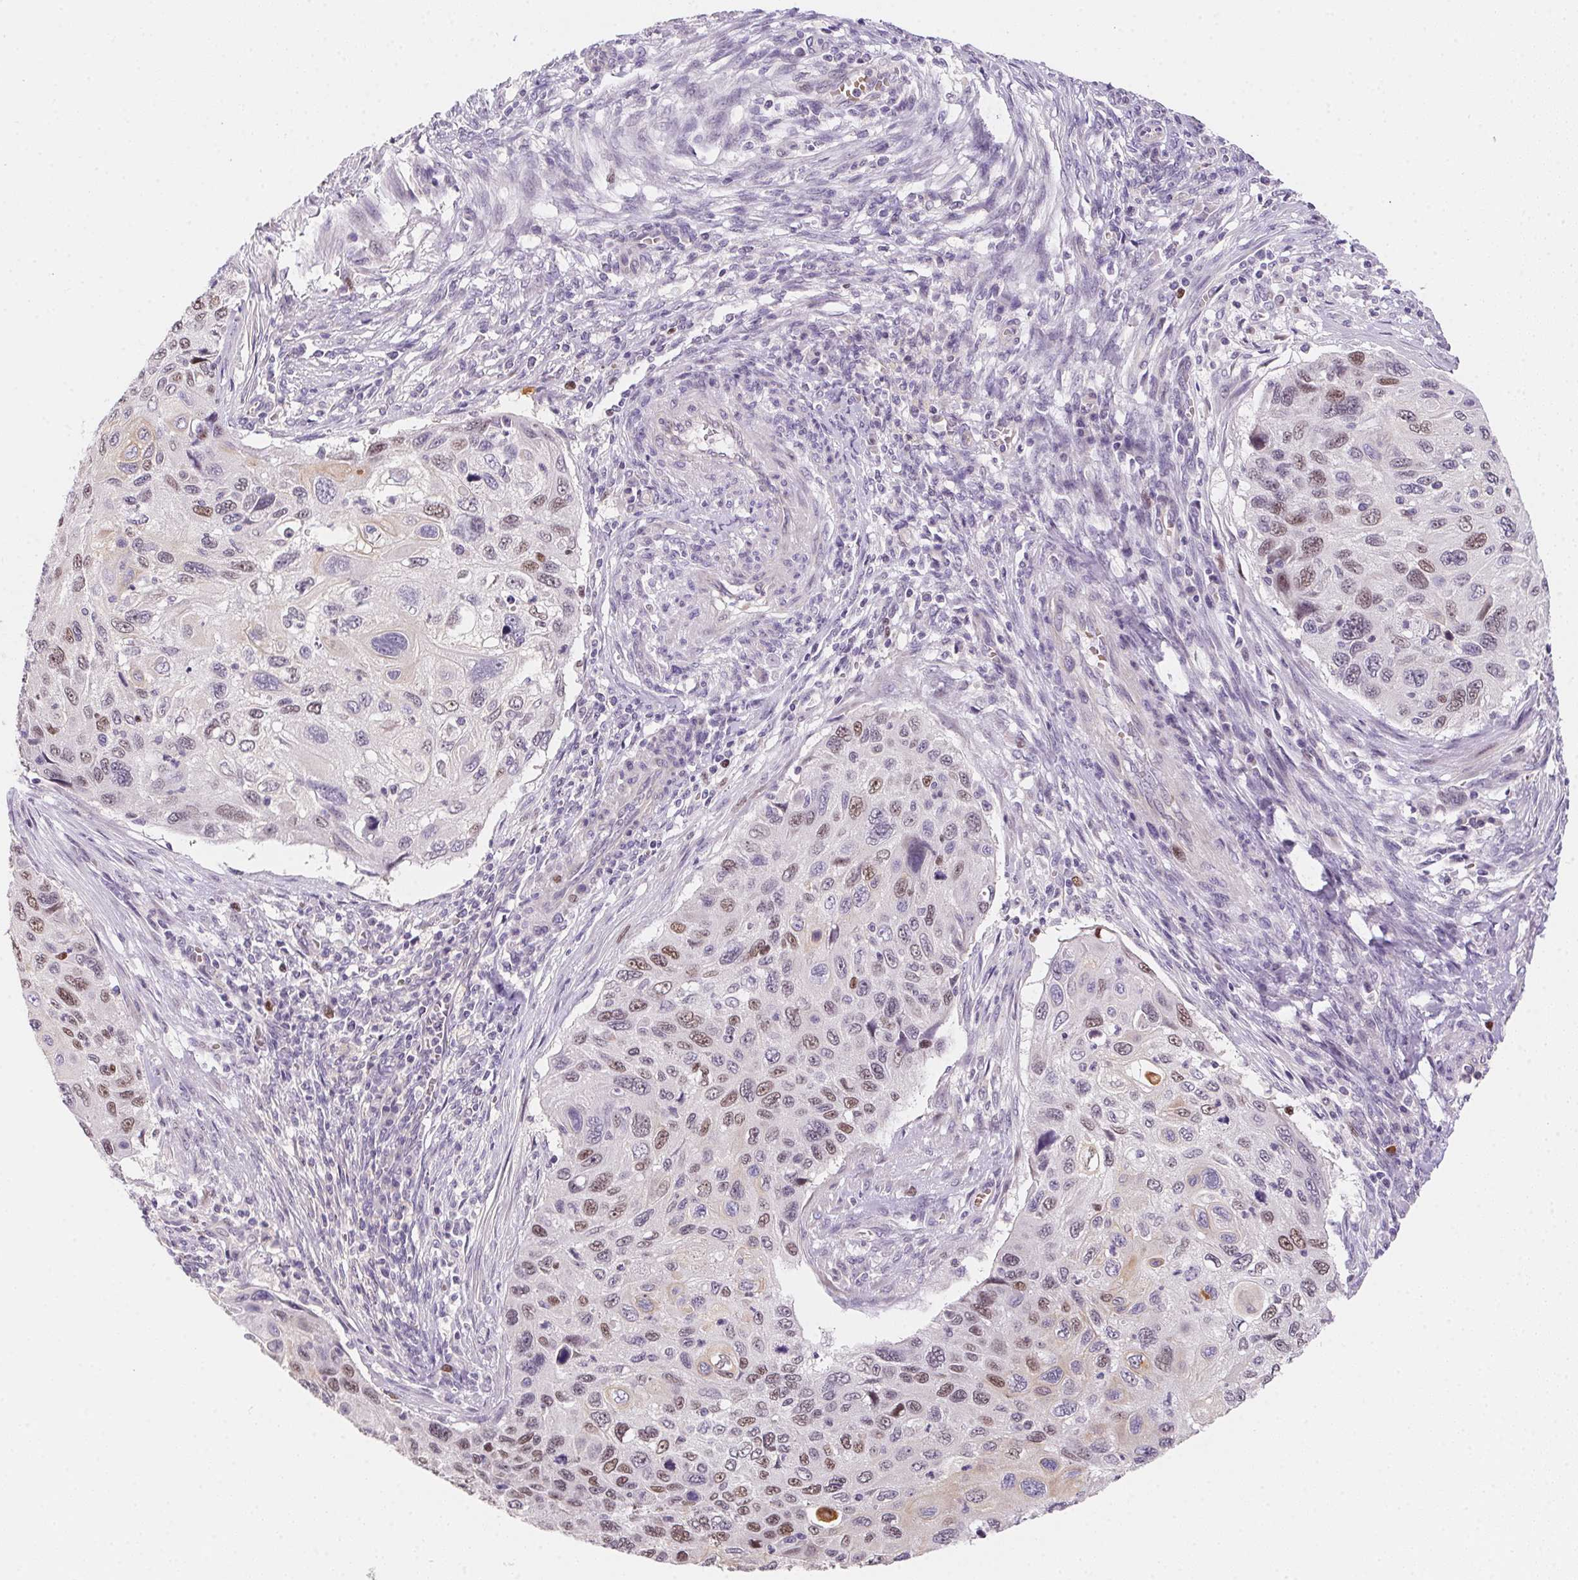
{"staining": {"intensity": "weak", "quantity": "25%-75%", "location": "nuclear"}, "tissue": "cervical cancer", "cell_type": "Tumor cells", "image_type": "cancer", "snomed": [{"axis": "morphology", "description": "Squamous cell carcinoma, NOS"}, {"axis": "topography", "description": "Cervix"}], "caption": "DAB immunohistochemical staining of human squamous cell carcinoma (cervical) shows weak nuclear protein positivity in about 25%-75% of tumor cells.", "gene": "HELLS", "patient": {"sex": "female", "age": 70}}